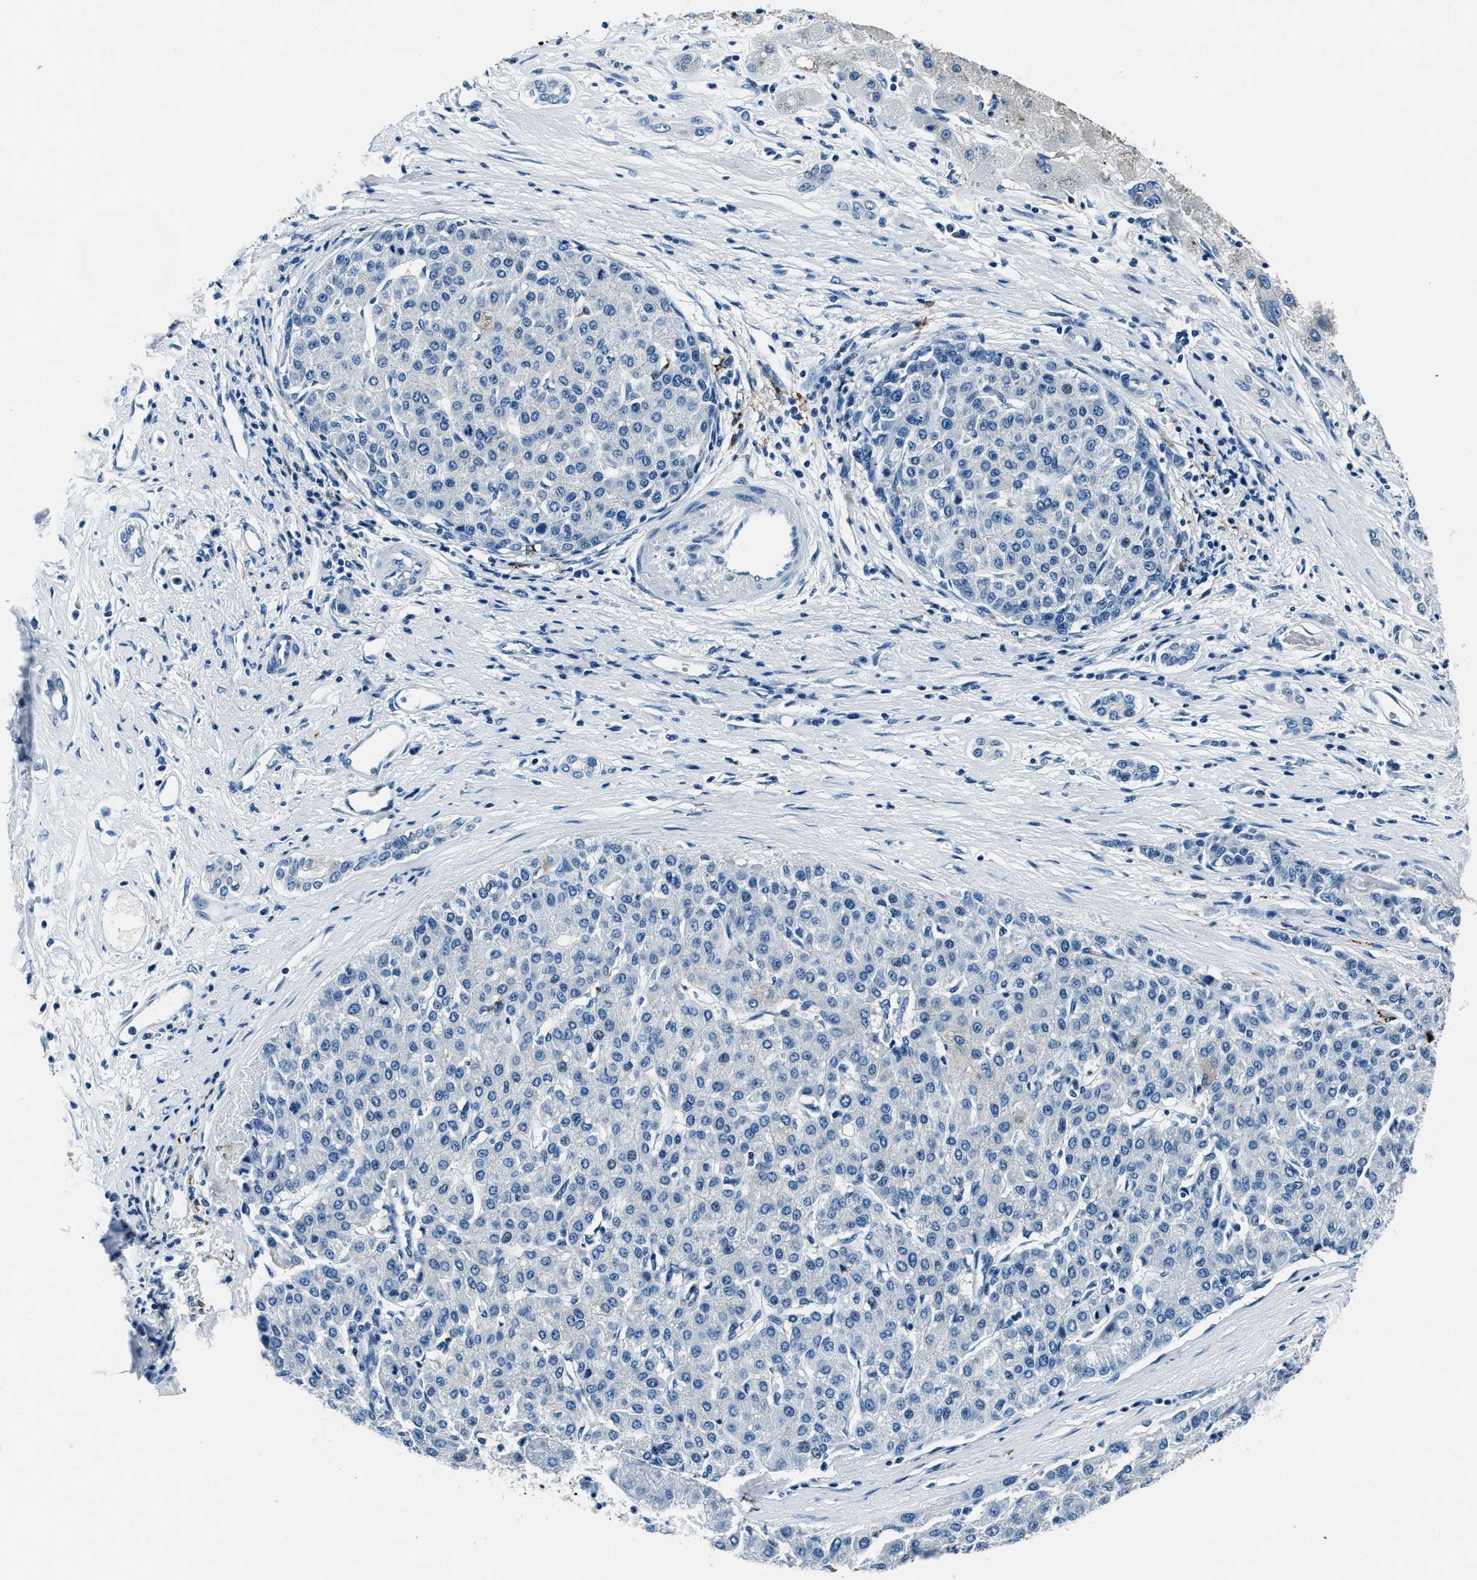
{"staining": {"intensity": "negative", "quantity": "none", "location": "none"}, "tissue": "liver cancer", "cell_type": "Tumor cells", "image_type": "cancer", "snomed": [{"axis": "morphology", "description": "Carcinoma, Hepatocellular, NOS"}, {"axis": "topography", "description": "Liver"}], "caption": "This is a micrograph of IHC staining of liver cancer, which shows no positivity in tumor cells. (DAB (3,3'-diaminobenzidine) immunohistochemistry visualized using brightfield microscopy, high magnification).", "gene": "PTPDC1", "patient": {"sex": "male", "age": 65}}